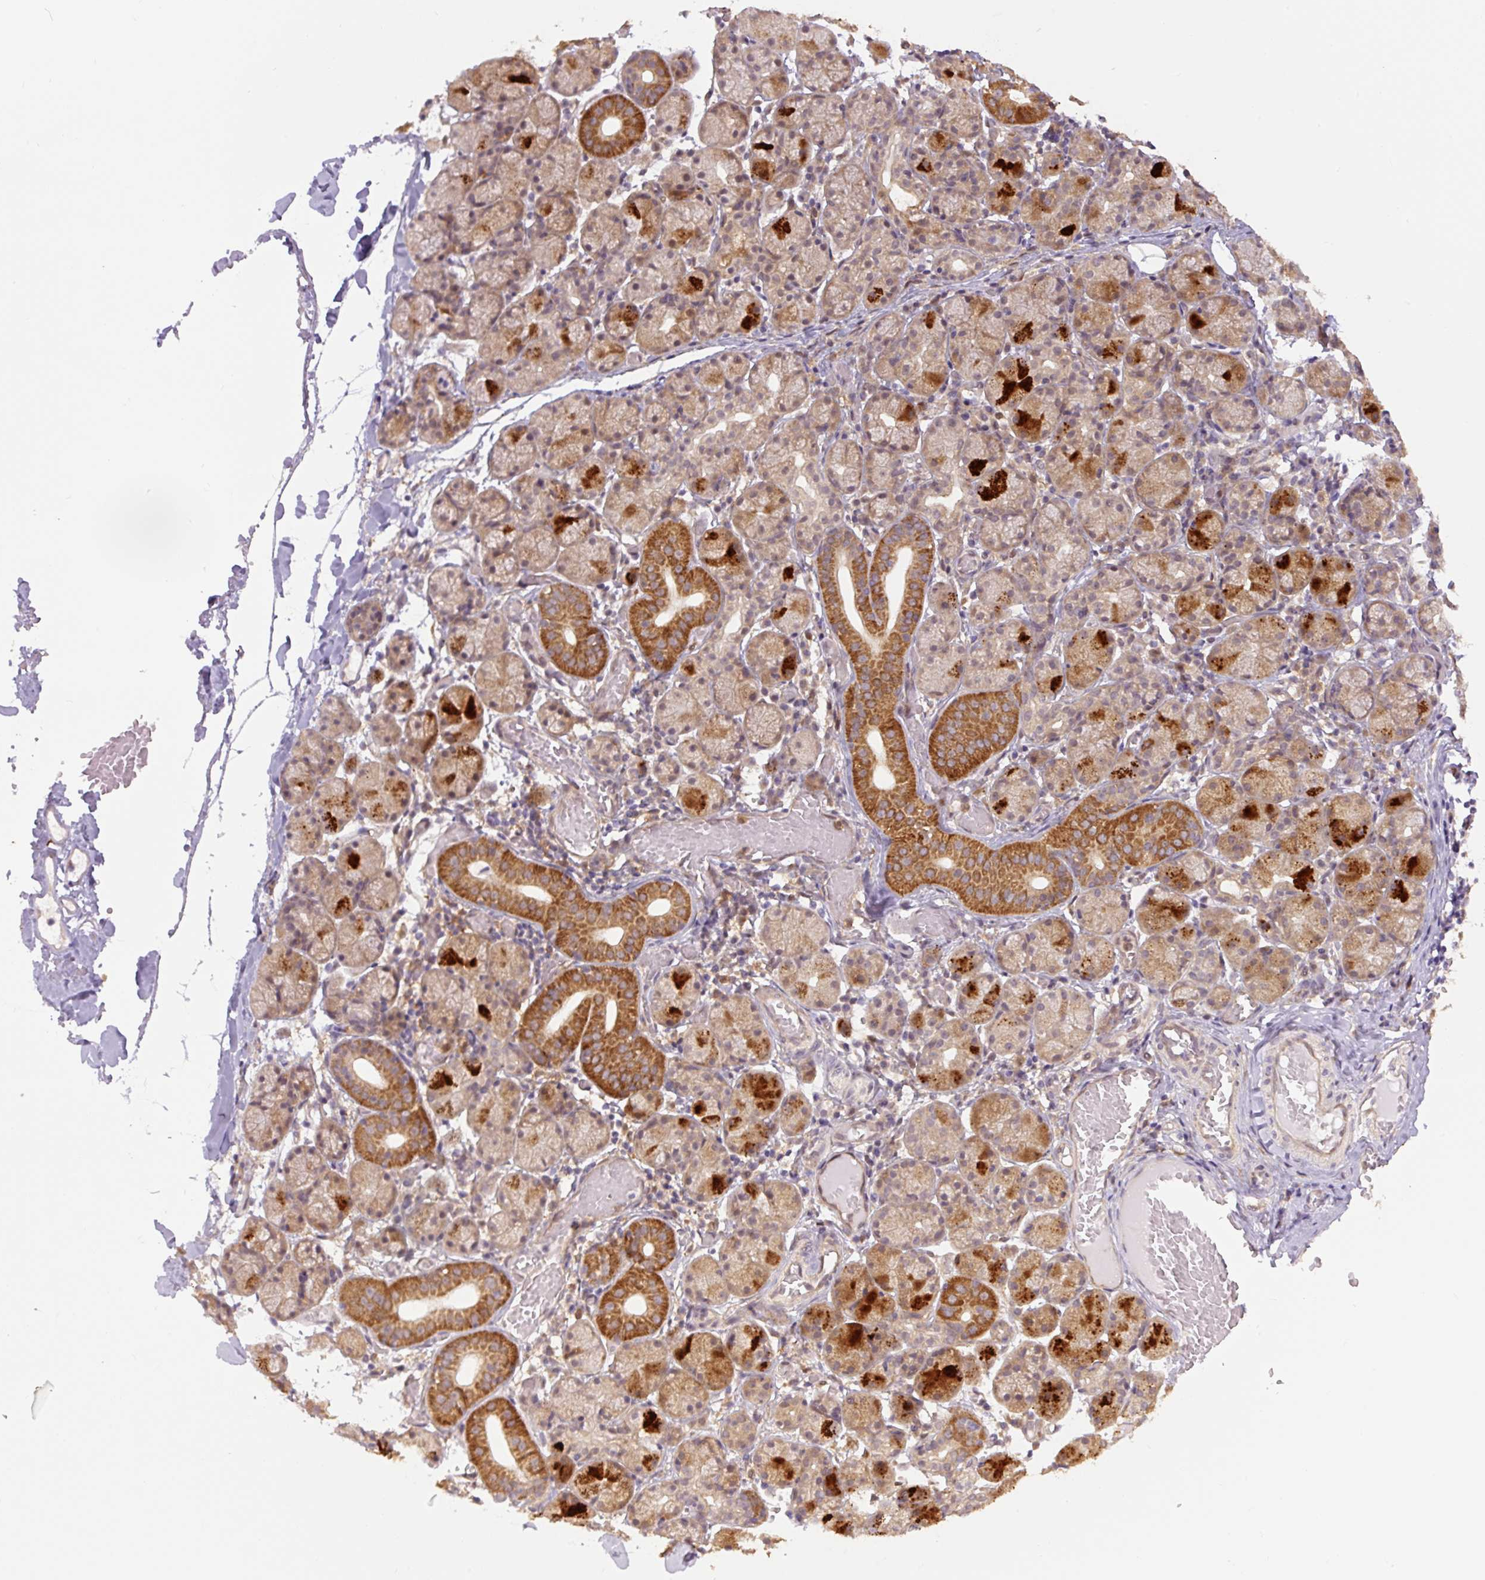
{"staining": {"intensity": "strong", "quantity": "25%-75%", "location": "cytoplasmic/membranous"}, "tissue": "salivary gland", "cell_type": "Glandular cells", "image_type": "normal", "snomed": [{"axis": "morphology", "description": "Normal tissue, NOS"}, {"axis": "topography", "description": "Salivary gland"}], "caption": "Unremarkable salivary gland displays strong cytoplasmic/membranous expression in about 25%-75% of glandular cells, visualized by immunohistochemistry. The staining is performed using DAB (3,3'-diaminobenzidine) brown chromogen to label protein expression. The nuclei are counter-stained blue using hematoxylin.", "gene": "ZSWIM7", "patient": {"sex": "female", "age": 24}}